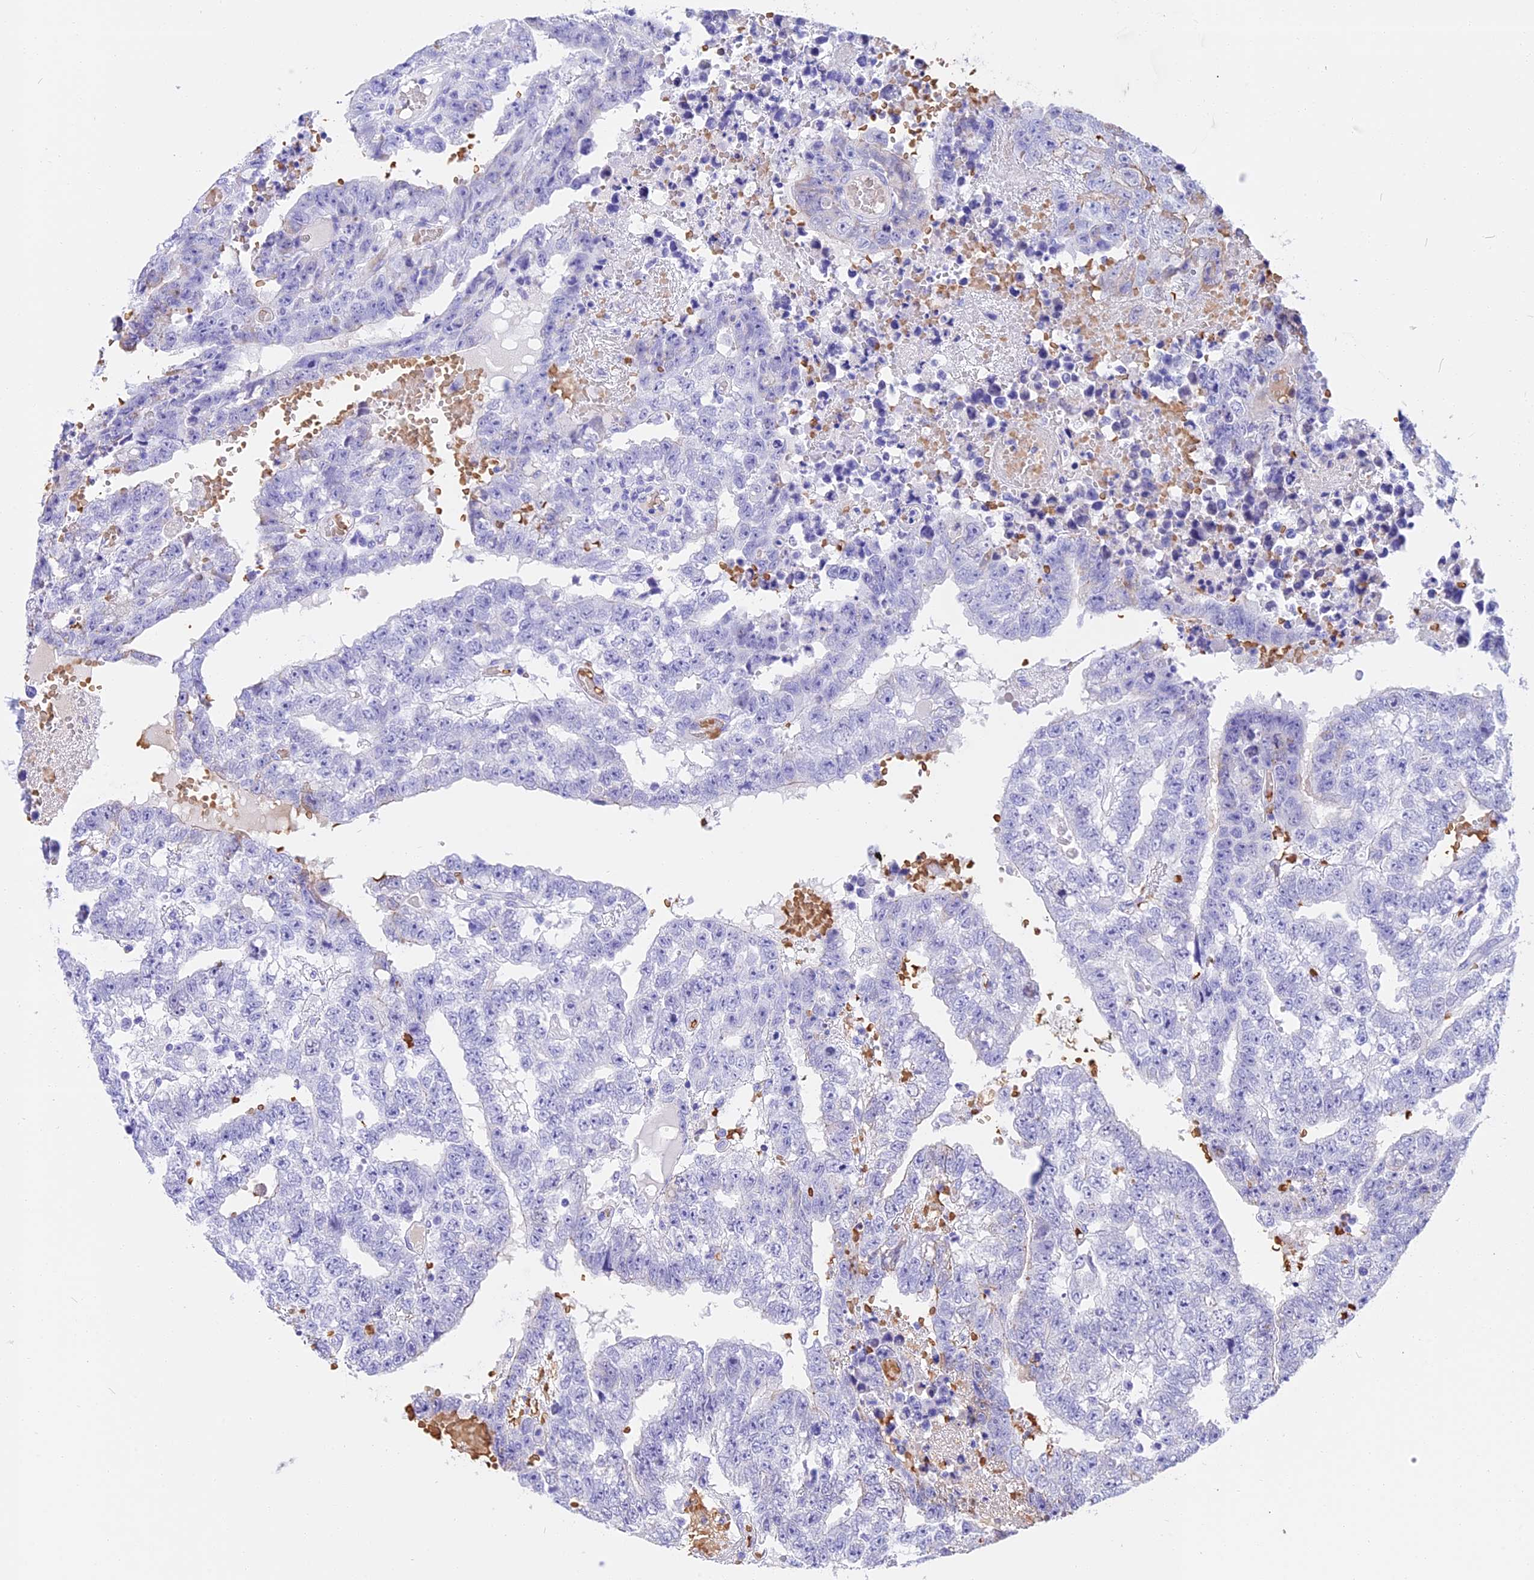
{"staining": {"intensity": "negative", "quantity": "none", "location": "none"}, "tissue": "testis cancer", "cell_type": "Tumor cells", "image_type": "cancer", "snomed": [{"axis": "morphology", "description": "Carcinoma, Embryonal, NOS"}, {"axis": "topography", "description": "Testis"}], "caption": "This is an immunohistochemistry histopathology image of testis cancer (embryonal carcinoma). There is no positivity in tumor cells.", "gene": "TNNC2", "patient": {"sex": "male", "age": 25}}